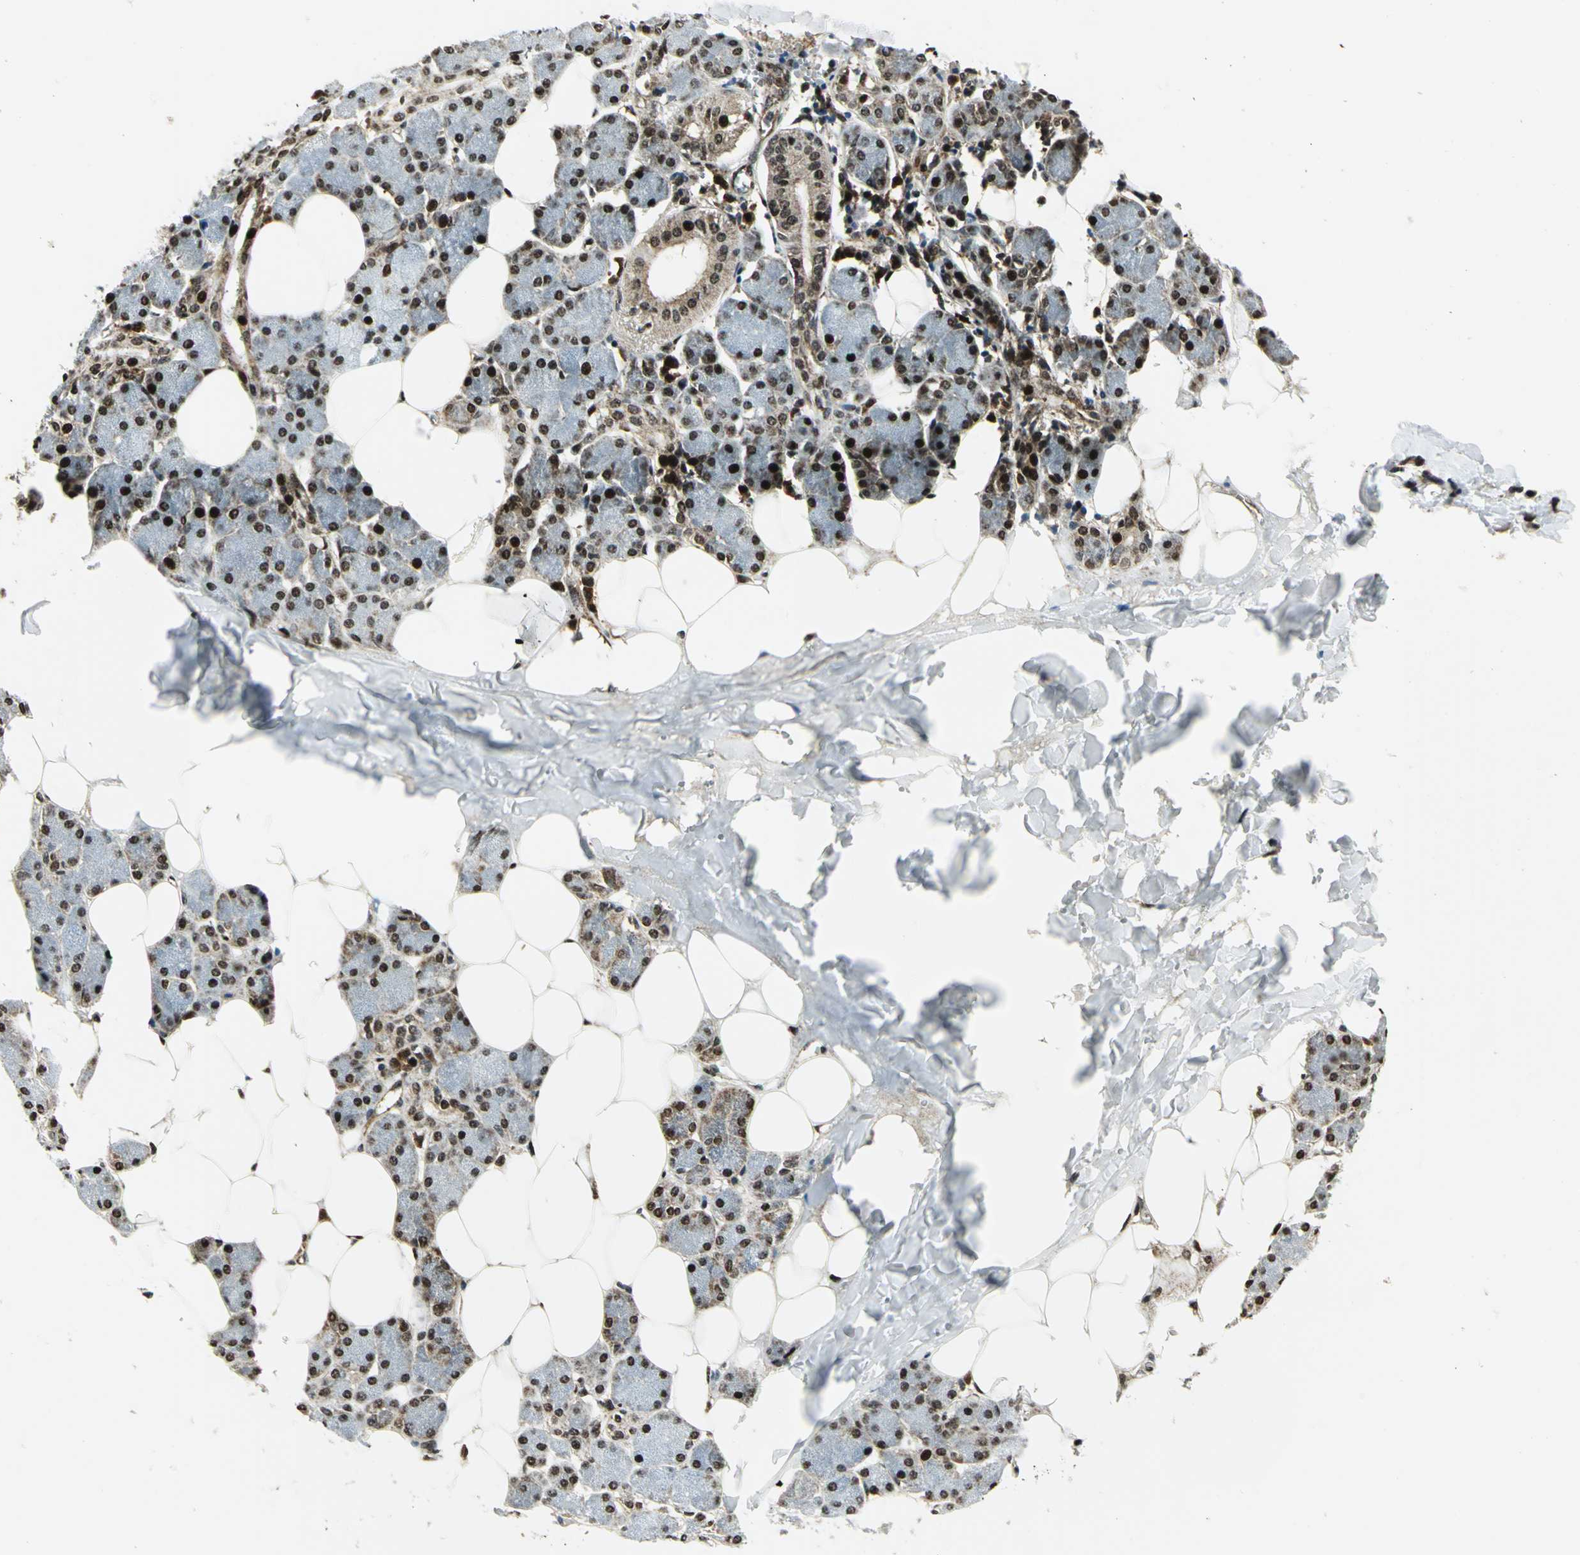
{"staining": {"intensity": "strong", "quantity": ">75%", "location": "cytoplasmic/membranous,nuclear"}, "tissue": "salivary gland", "cell_type": "Glandular cells", "image_type": "normal", "snomed": [{"axis": "morphology", "description": "Normal tissue, NOS"}, {"axis": "morphology", "description": "Adenoma, NOS"}, {"axis": "topography", "description": "Salivary gland"}], "caption": "The photomicrograph demonstrates staining of benign salivary gland, revealing strong cytoplasmic/membranous,nuclear protein positivity (brown color) within glandular cells. The staining was performed using DAB (3,3'-diaminobenzidine) to visualize the protein expression in brown, while the nuclei were stained in blue with hematoxylin (Magnification: 20x).", "gene": "COPS5", "patient": {"sex": "female", "age": 32}}